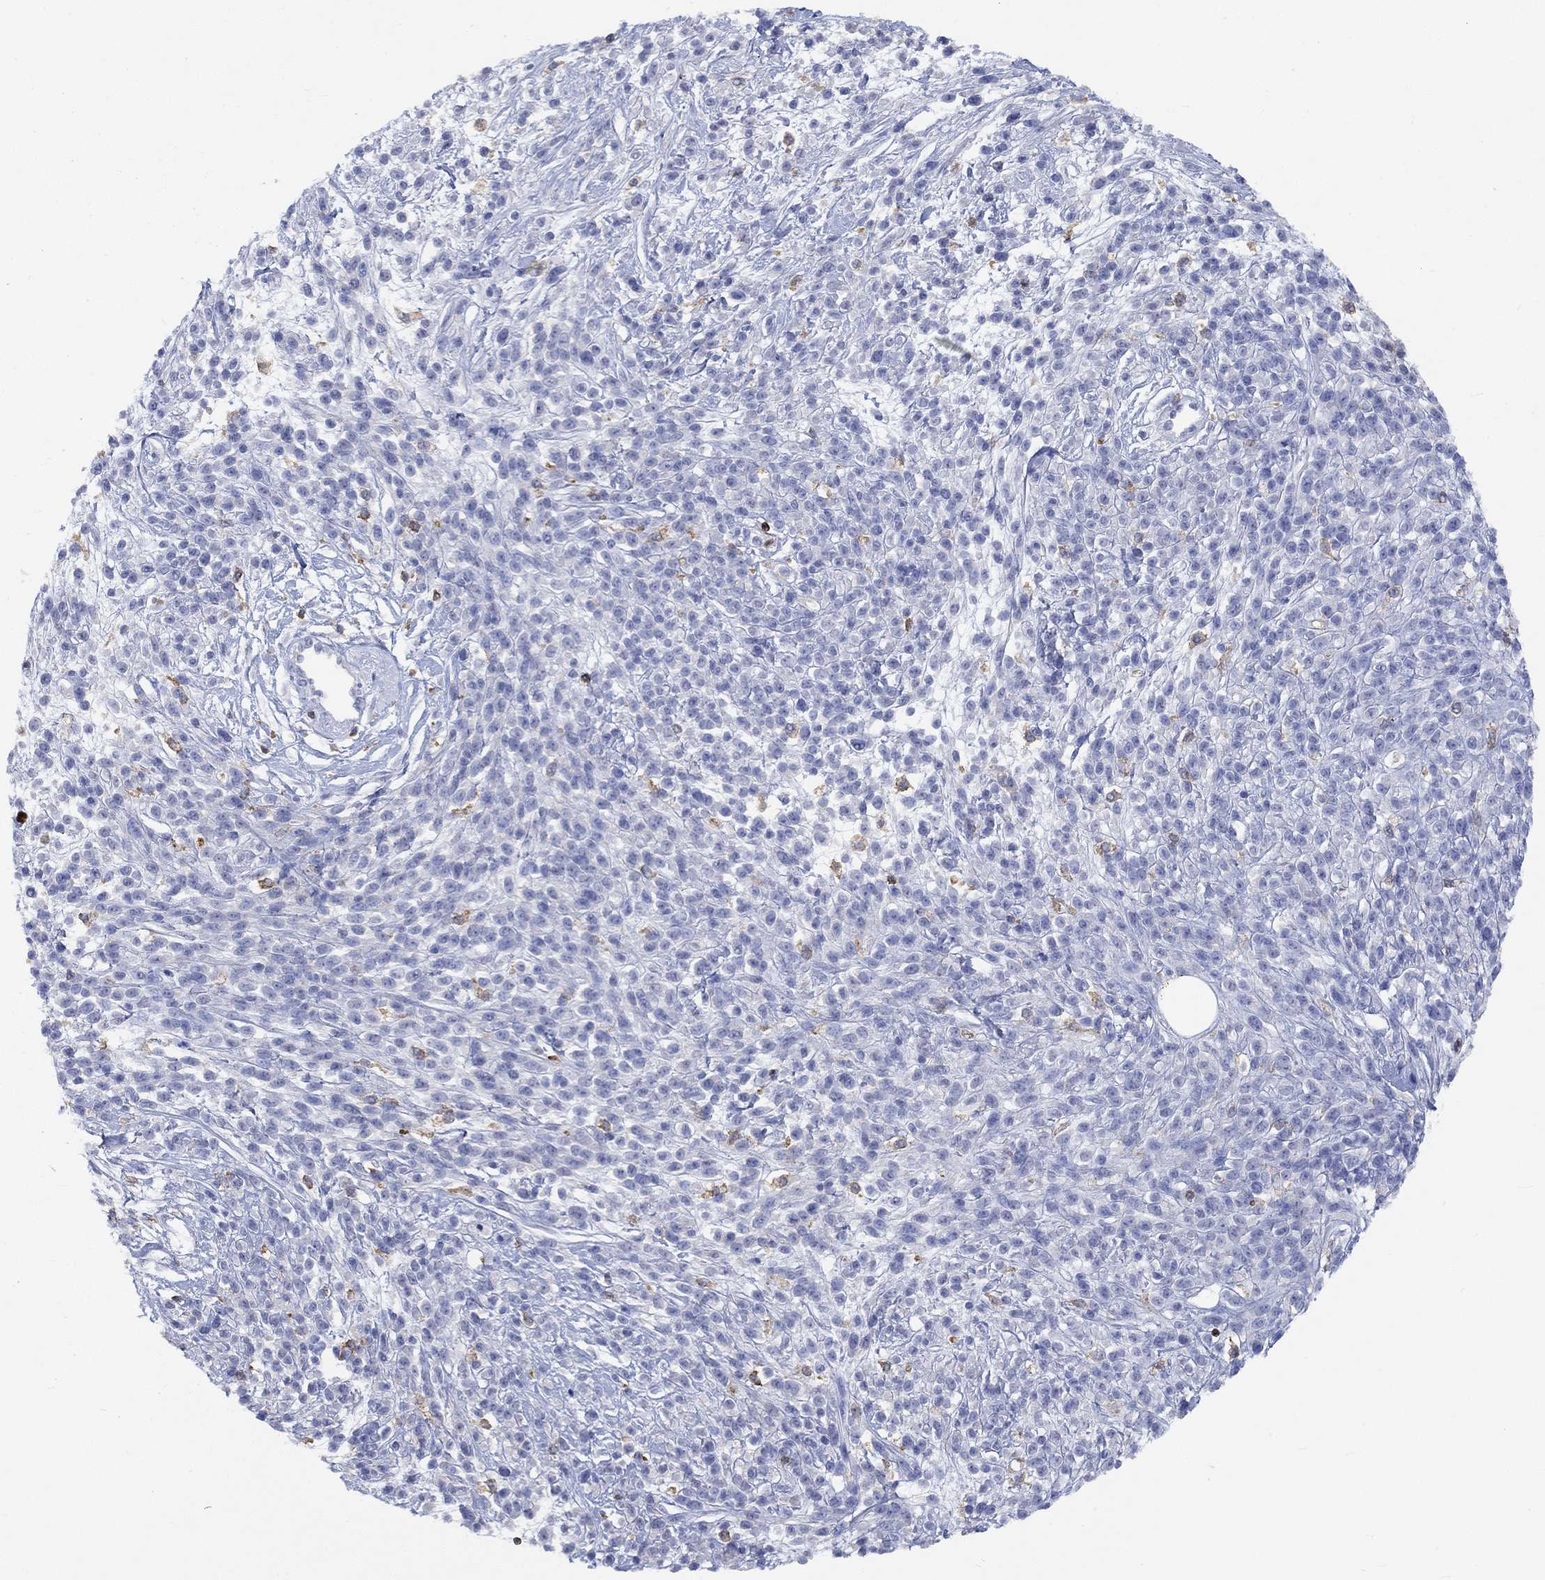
{"staining": {"intensity": "negative", "quantity": "none", "location": "none"}, "tissue": "melanoma", "cell_type": "Tumor cells", "image_type": "cancer", "snomed": [{"axis": "morphology", "description": "Malignant melanoma, NOS"}, {"axis": "topography", "description": "Skin"}, {"axis": "topography", "description": "Skin of trunk"}], "caption": "The histopathology image shows no staining of tumor cells in melanoma.", "gene": "GCM1", "patient": {"sex": "male", "age": 74}}